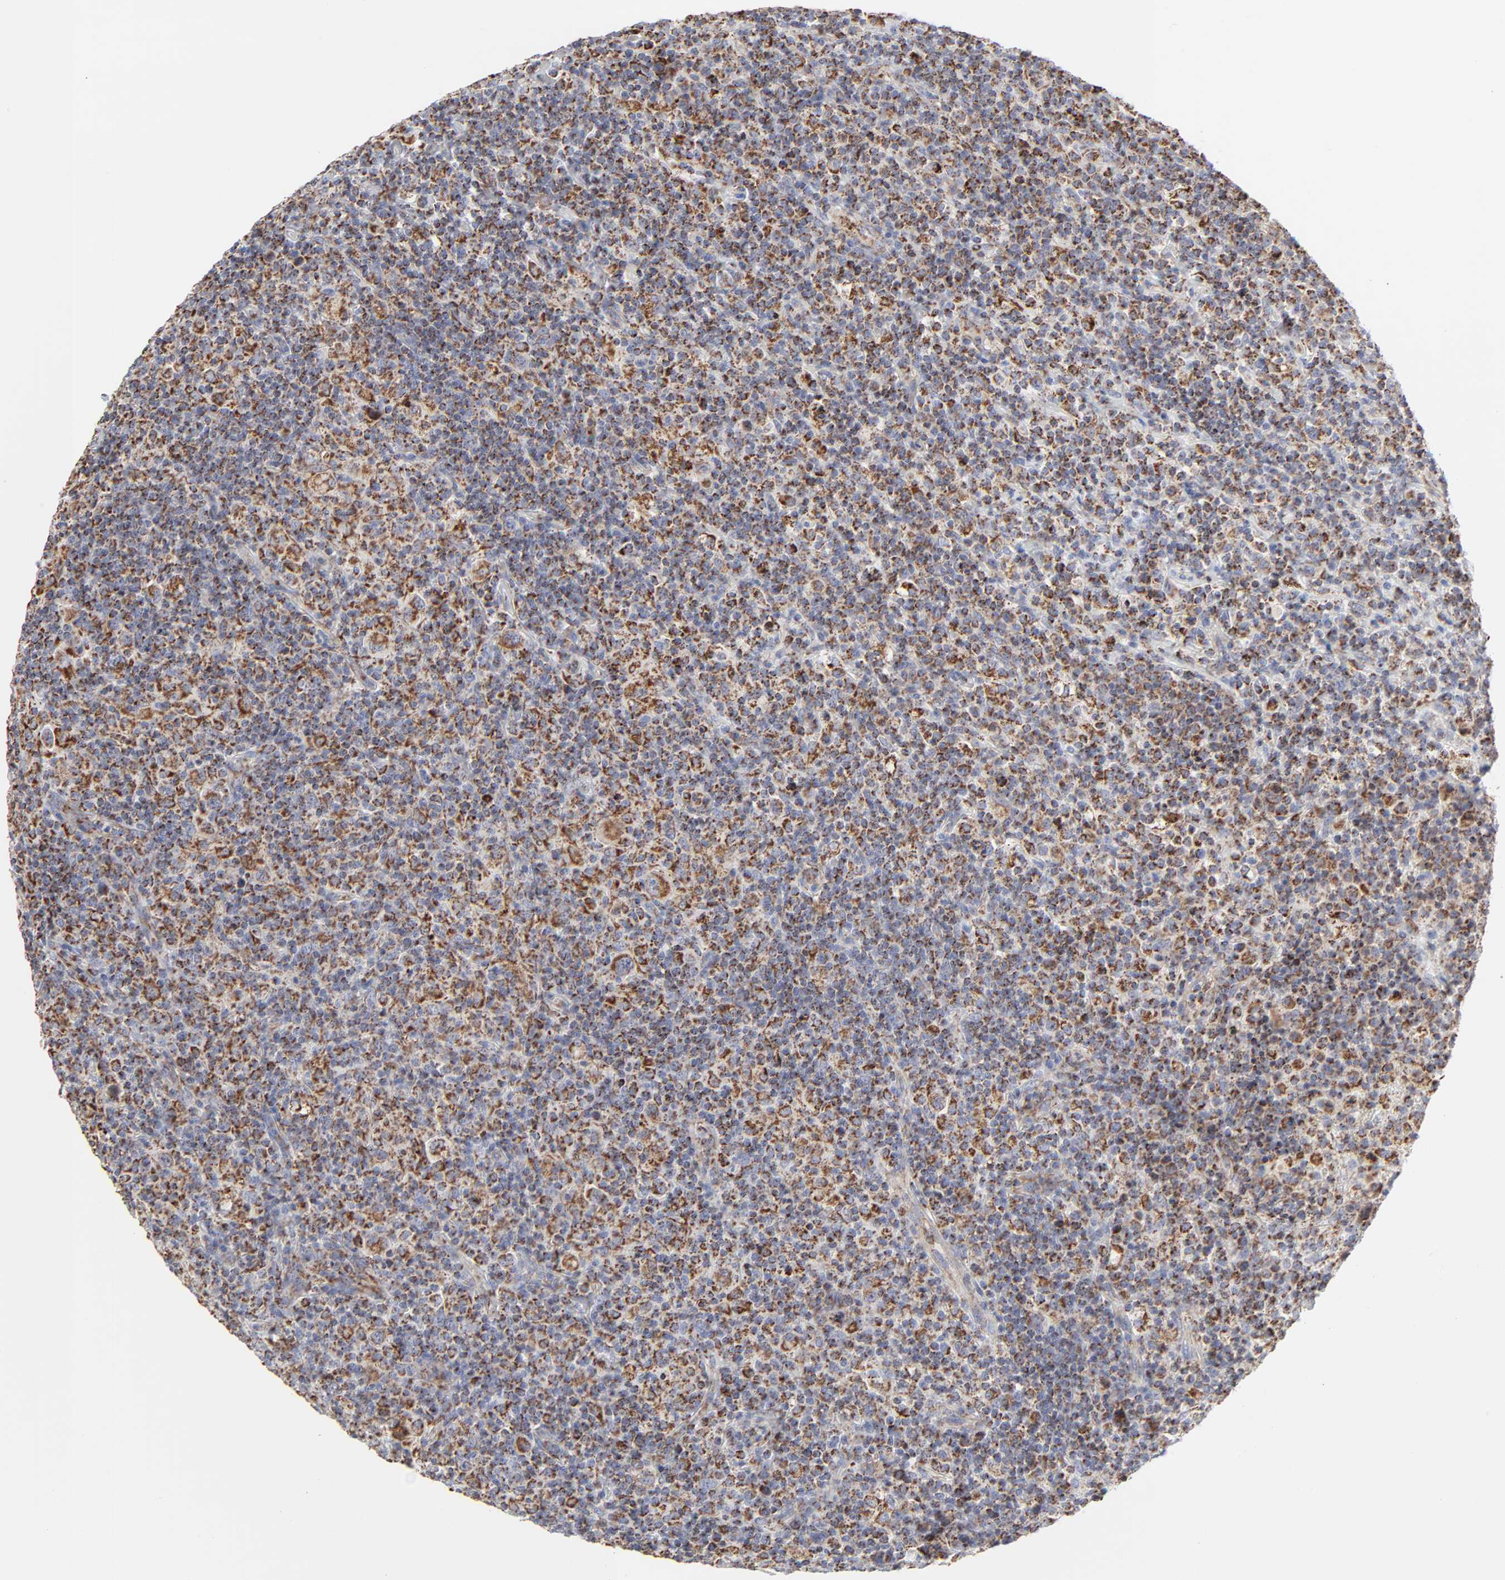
{"staining": {"intensity": "strong", "quantity": ">75%", "location": "cytoplasmic/membranous"}, "tissue": "lymphoma", "cell_type": "Tumor cells", "image_type": "cancer", "snomed": [{"axis": "morphology", "description": "Hodgkin's disease, NOS"}, {"axis": "topography", "description": "Lymph node"}], "caption": "Brown immunohistochemical staining in lymphoma exhibits strong cytoplasmic/membranous positivity in approximately >75% of tumor cells.", "gene": "ASB3", "patient": {"sex": "male", "age": 65}}